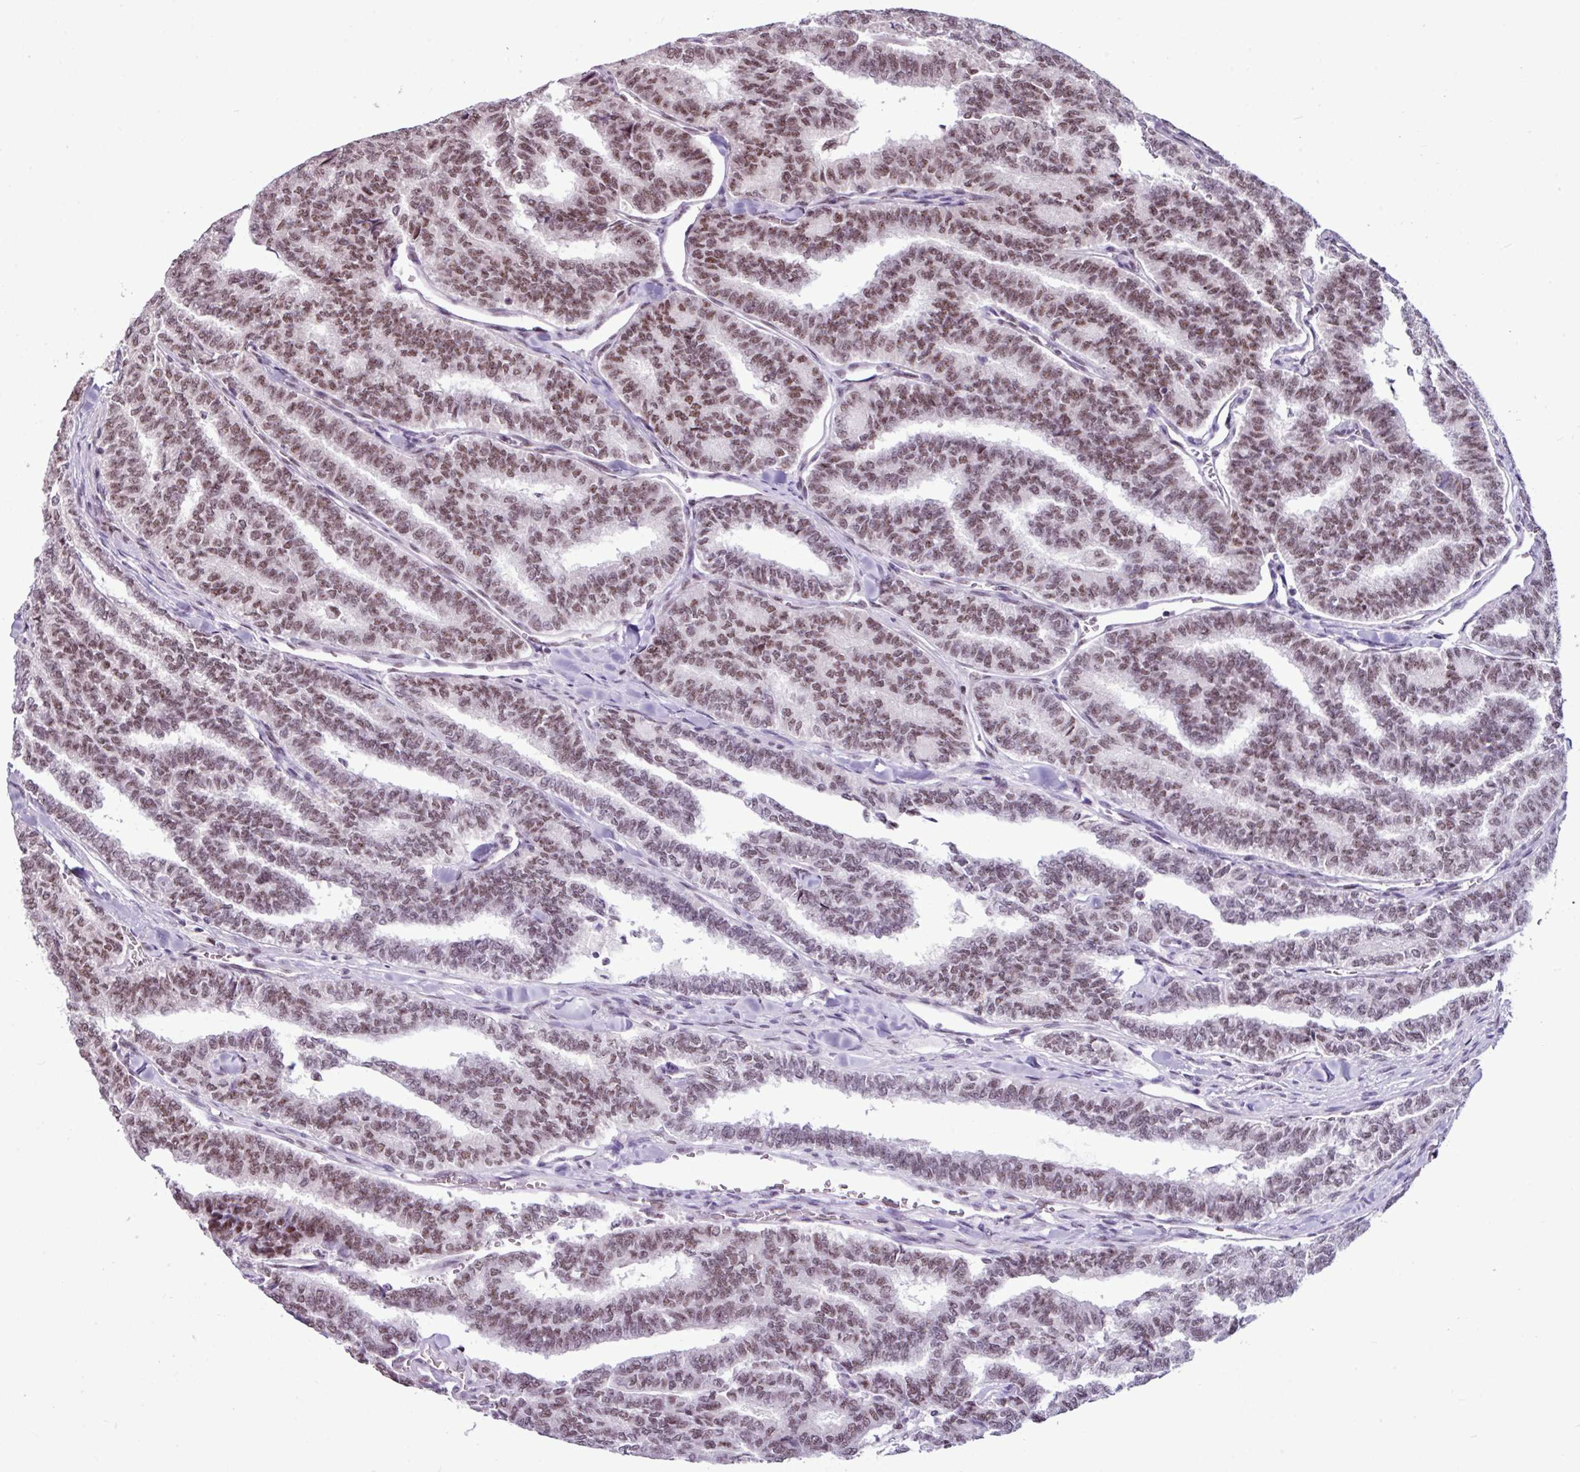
{"staining": {"intensity": "moderate", "quantity": ">75%", "location": "nuclear"}, "tissue": "thyroid cancer", "cell_type": "Tumor cells", "image_type": "cancer", "snomed": [{"axis": "morphology", "description": "Papillary adenocarcinoma, NOS"}, {"axis": "topography", "description": "Thyroid gland"}], "caption": "Immunohistochemistry image of human thyroid papillary adenocarcinoma stained for a protein (brown), which reveals medium levels of moderate nuclear staining in about >75% of tumor cells.", "gene": "UTP18", "patient": {"sex": "female", "age": 35}}